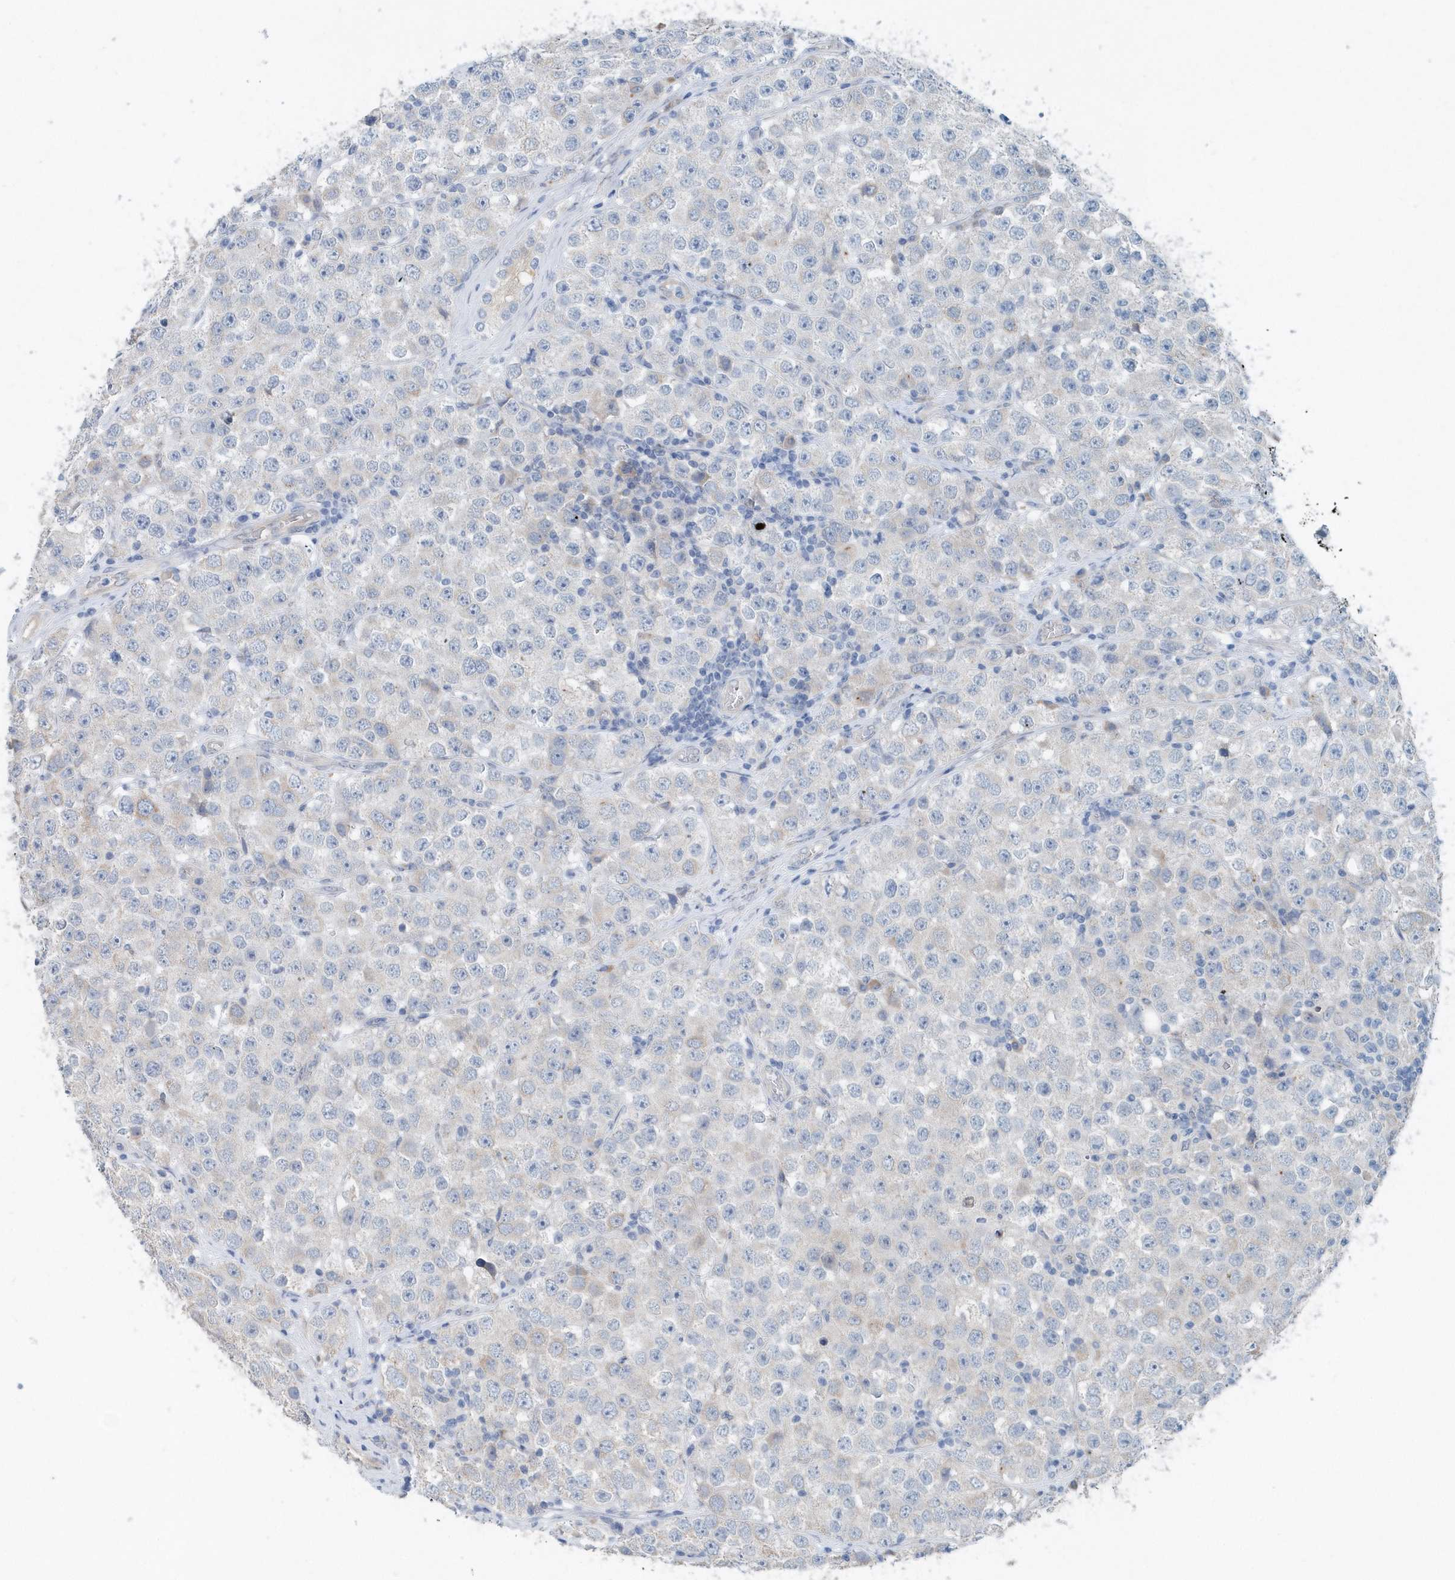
{"staining": {"intensity": "negative", "quantity": "none", "location": "none"}, "tissue": "testis cancer", "cell_type": "Tumor cells", "image_type": "cancer", "snomed": [{"axis": "morphology", "description": "Seminoma, NOS"}, {"axis": "topography", "description": "Testis"}], "caption": "Immunohistochemistry micrograph of testis cancer (seminoma) stained for a protein (brown), which displays no positivity in tumor cells.", "gene": "PFN2", "patient": {"sex": "male", "age": 28}}